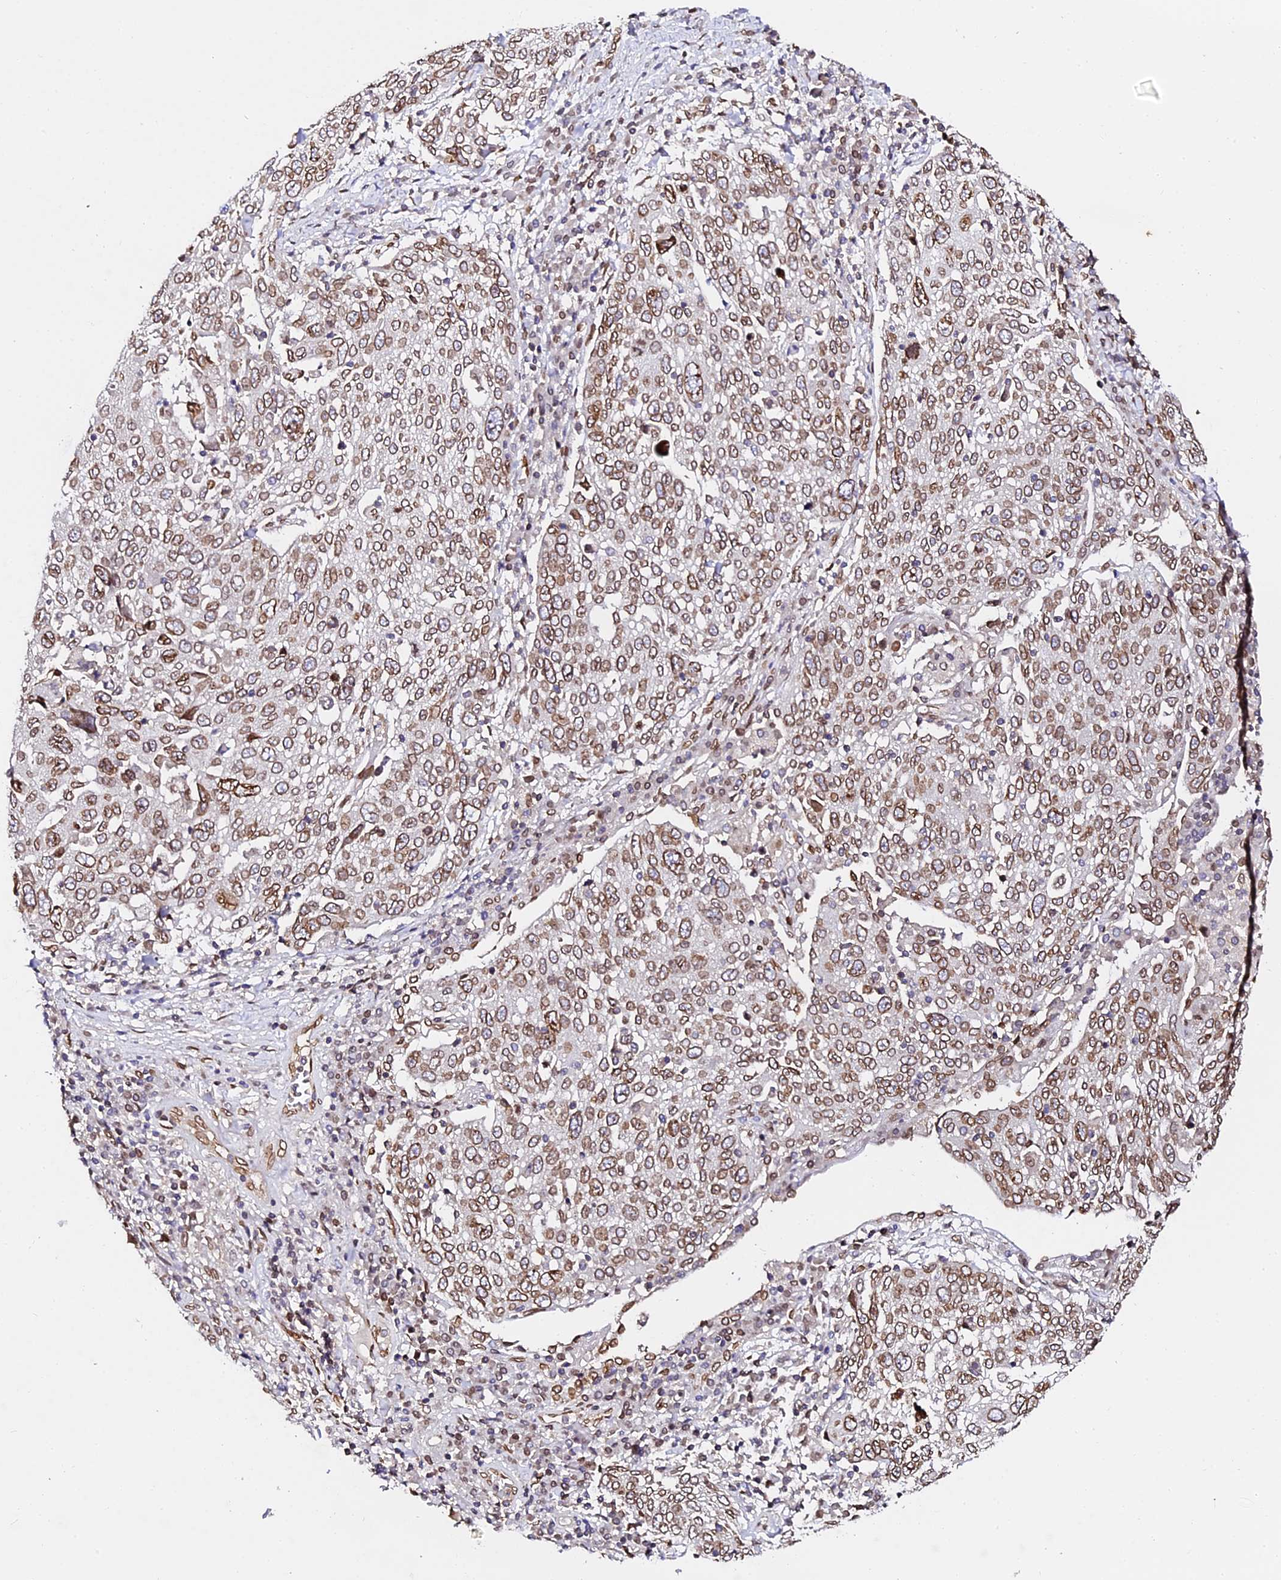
{"staining": {"intensity": "moderate", "quantity": ">75%", "location": "cytoplasmic/membranous,nuclear"}, "tissue": "lung cancer", "cell_type": "Tumor cells", "image_type": "cancer", "snomed": [{"axis": "morphology", "description": "Squamous cell carcinoma, NOS"}, {"axis": "topography", "description": "Lung"}], "caption": "DAB (3,3'-diaminobenzidine) immunohistochemical staining of human squamous cell carcinoma (lung) shows moderate cytoplasmic/membranous and nuclear protein positivity in about >75% of tumor cells. (Brightfield microscopy of DAB IHC at high magnification).", "gene": "ANAPC5", "patient": {"sex": "male", "age": 65}}